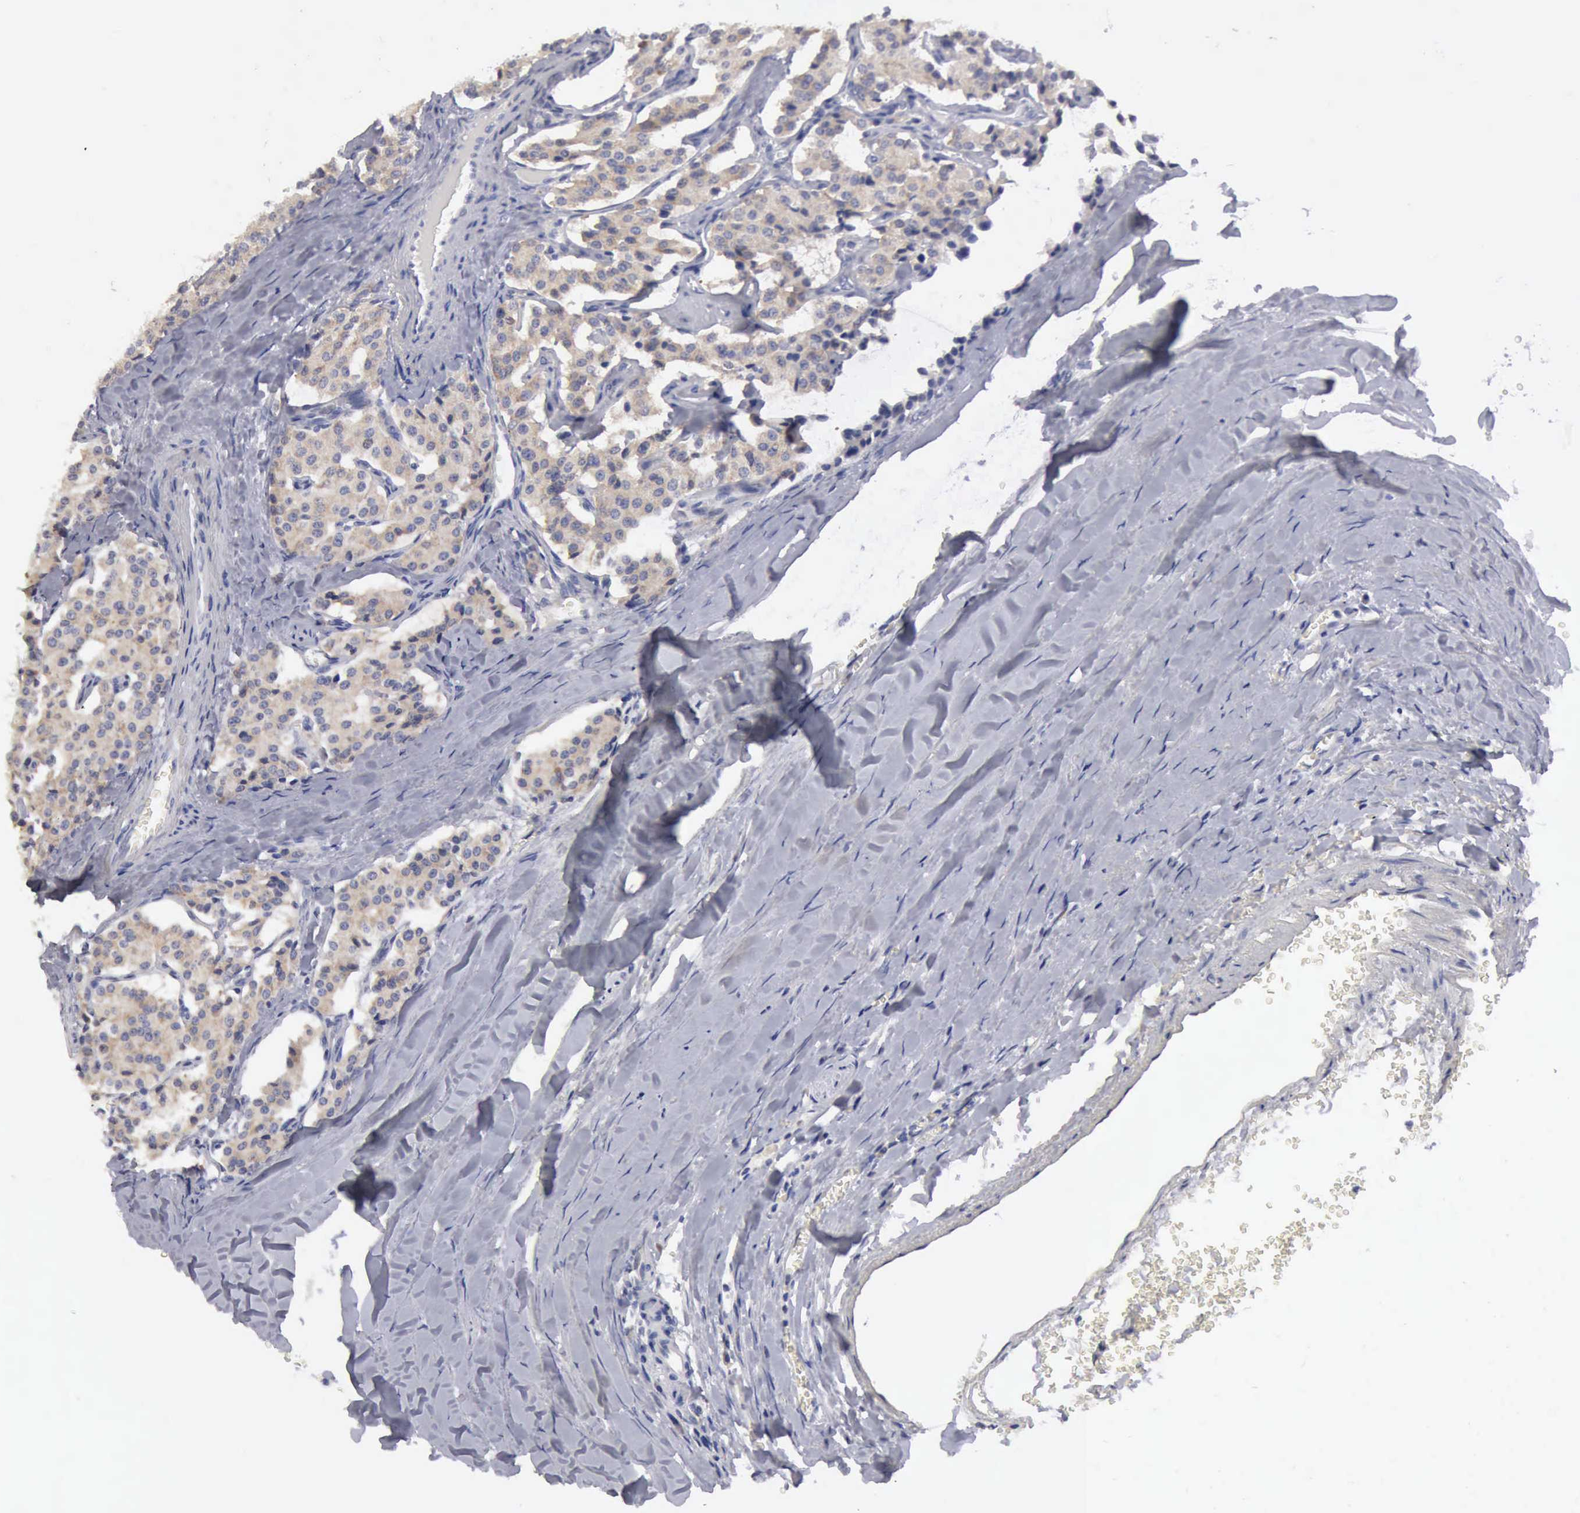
{"staining": {"intensity": "weak", "quantity": "25%-75%", "location": "cytoplasmic/membranous"}, "tissue": "carcinoid", "cell_type": "Tumor cells", "image_type": "cancer", "snomed": [{"axis": "morphology", "description": "Carcinoid, malignant, NOS"}, {"axis": "topography", "description": "Bronchus"}], "caption": "Human malignant carcinoid stained with a protein marker demonstrates weak staining in tumor cells.", "gene": "TXLNG", "patient": {"sex": "male", "age": 55}}